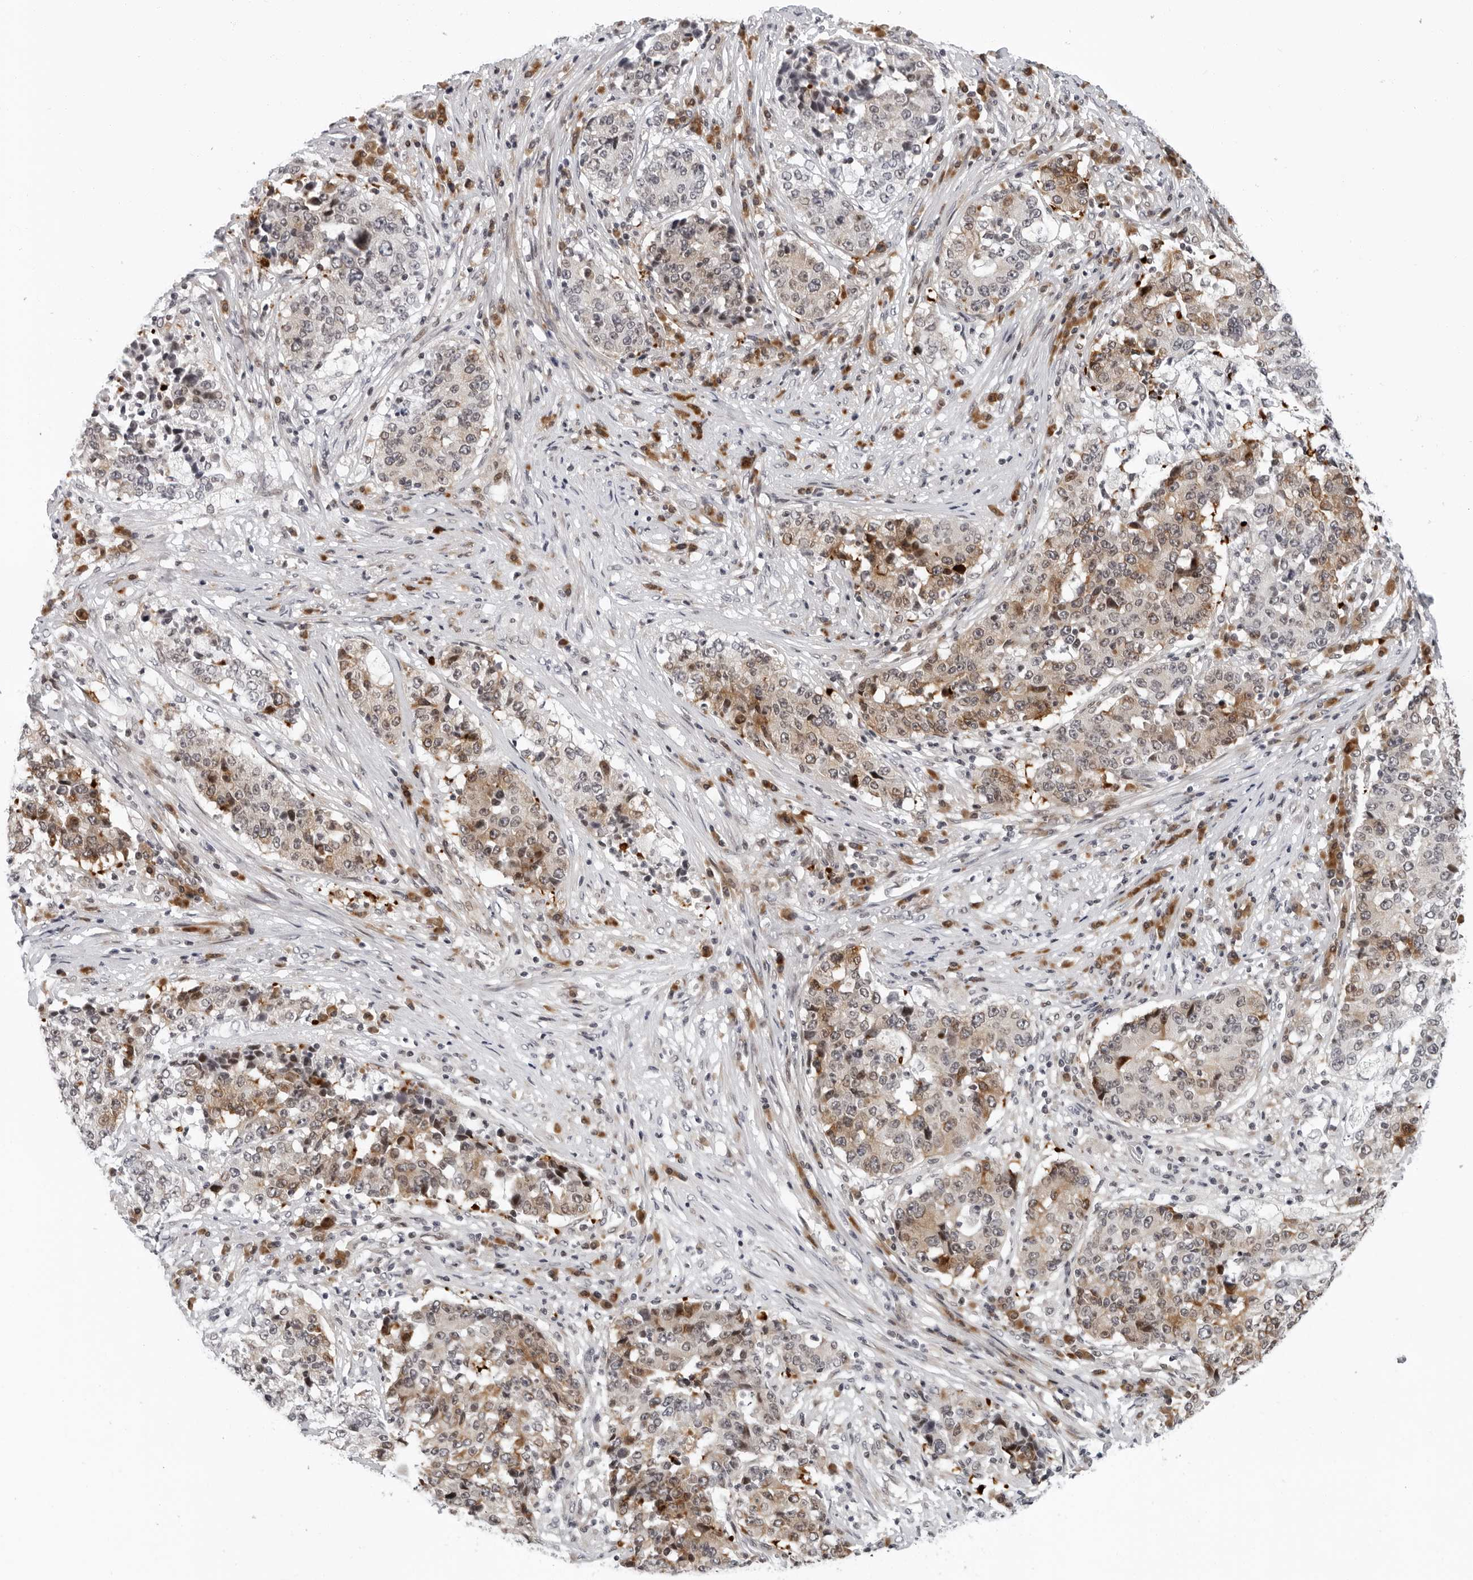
{"staining": {"intensity": "weak", "quantity": ">75%", "location": "cytoplasmic/membranous"}, "tissue": "stomach cancer", "cell_type": "Tumor cells", "image_type": "cancer", "snomed": [{"axis": "morphology", "description": "Adenocarcinoma, NOS"}, {"axis": "topography", "description": "Stomach"}], "caption": "A low amount of weak cytoplasmic/membranous expression is identified in about >75% of tumor cells in stomach cancer tissue.", "gene": "PIP4K2C", "patient": {"sex": "male", "age": 59}}